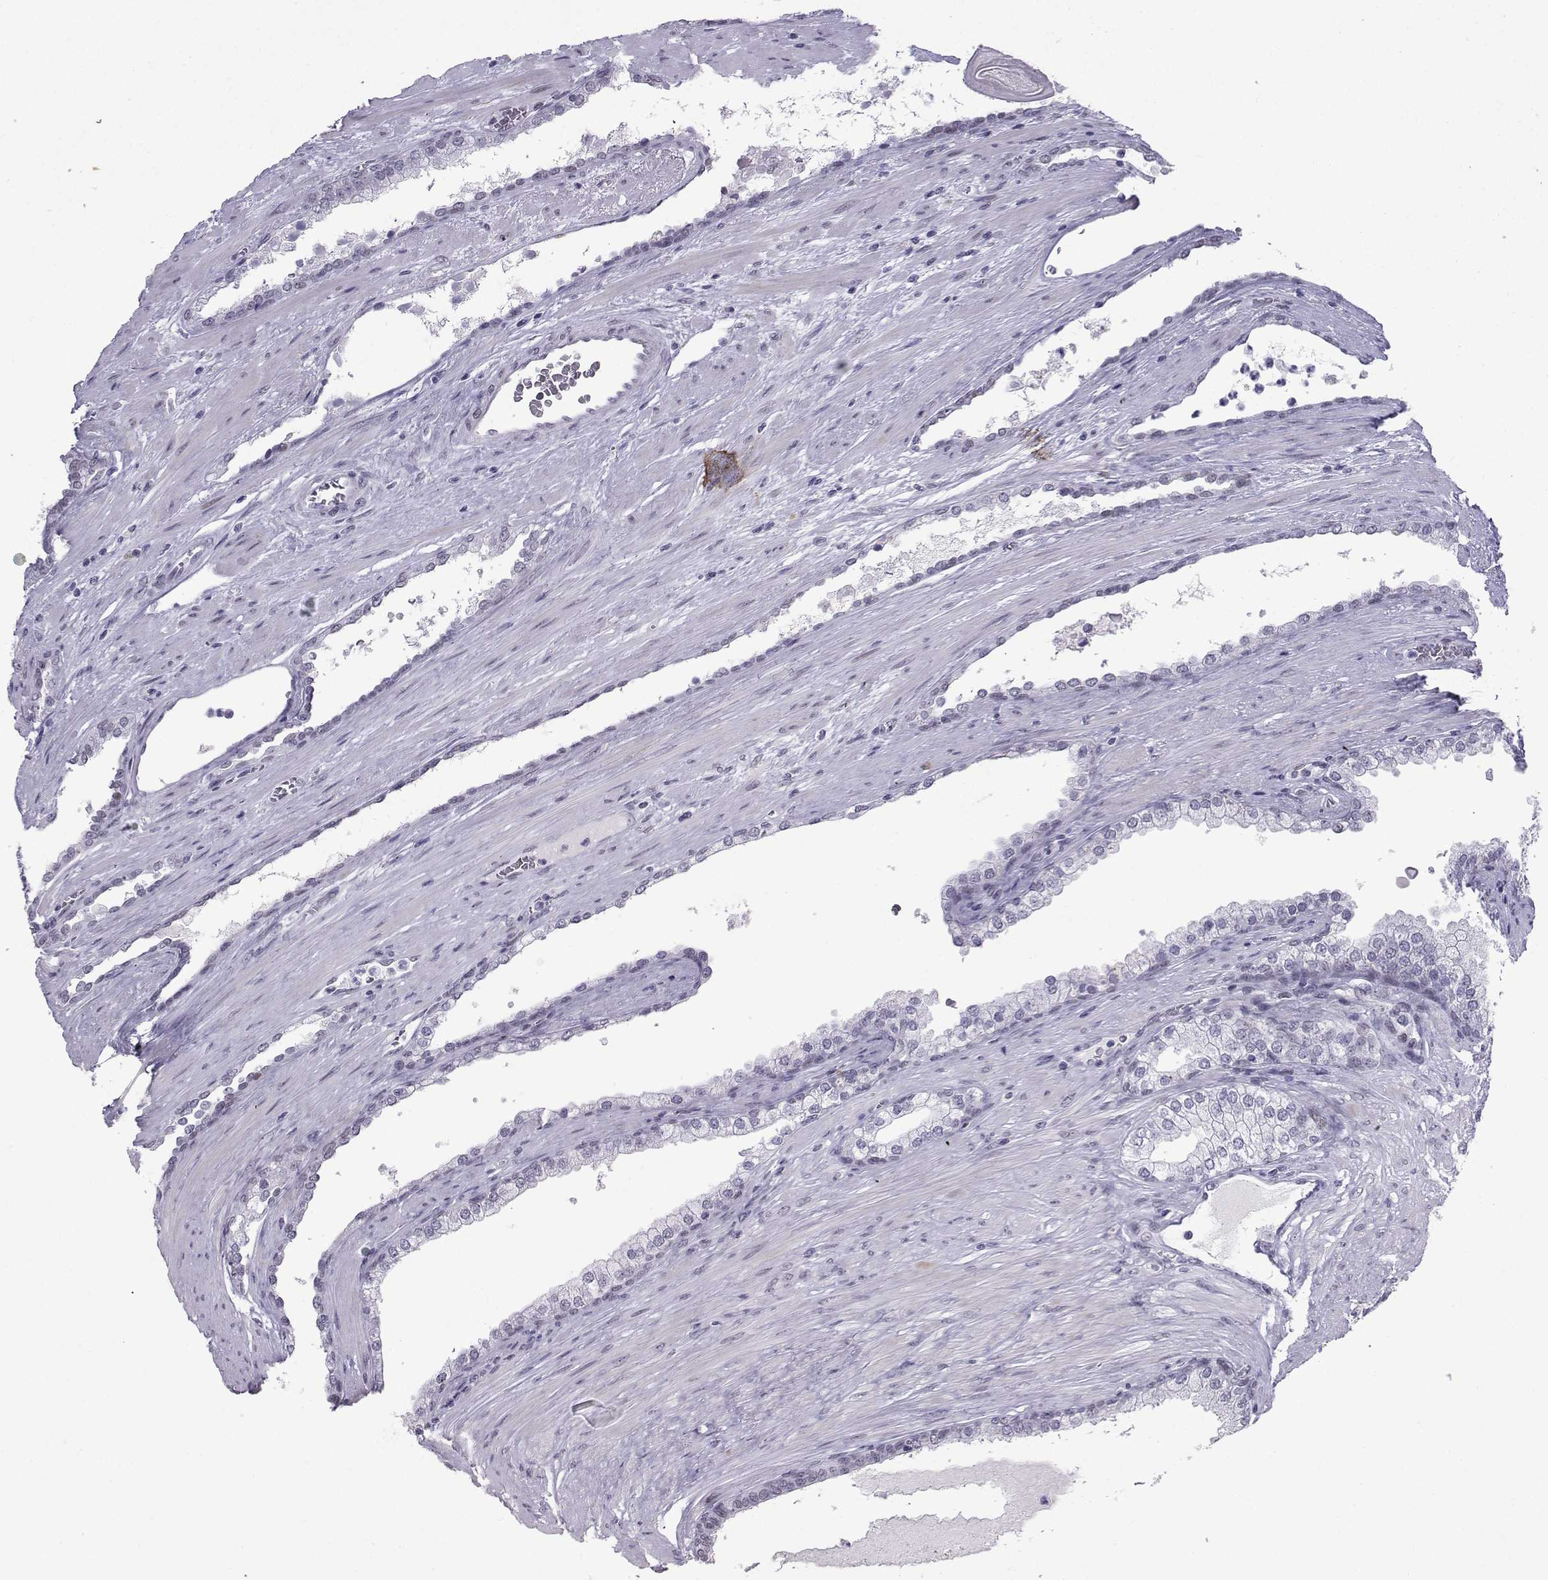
{"staining": {"intensity": "negative", "quantity": "none", "location": "none"}, "tissue": "prostate cancer", "cell_type": "Tumor cells", "image_type": "cancer", "snomed": [{"axis": "morphology", "description": "Adenocarcinoma, NOS"}, {"axis": "topography", "description": "Prostate"}], "caption": "Tumor cells are negative for brown protein staining in prostate cancer.", "gene": "LORICRIN", "patient": {"sex": "male", "age": 67}}